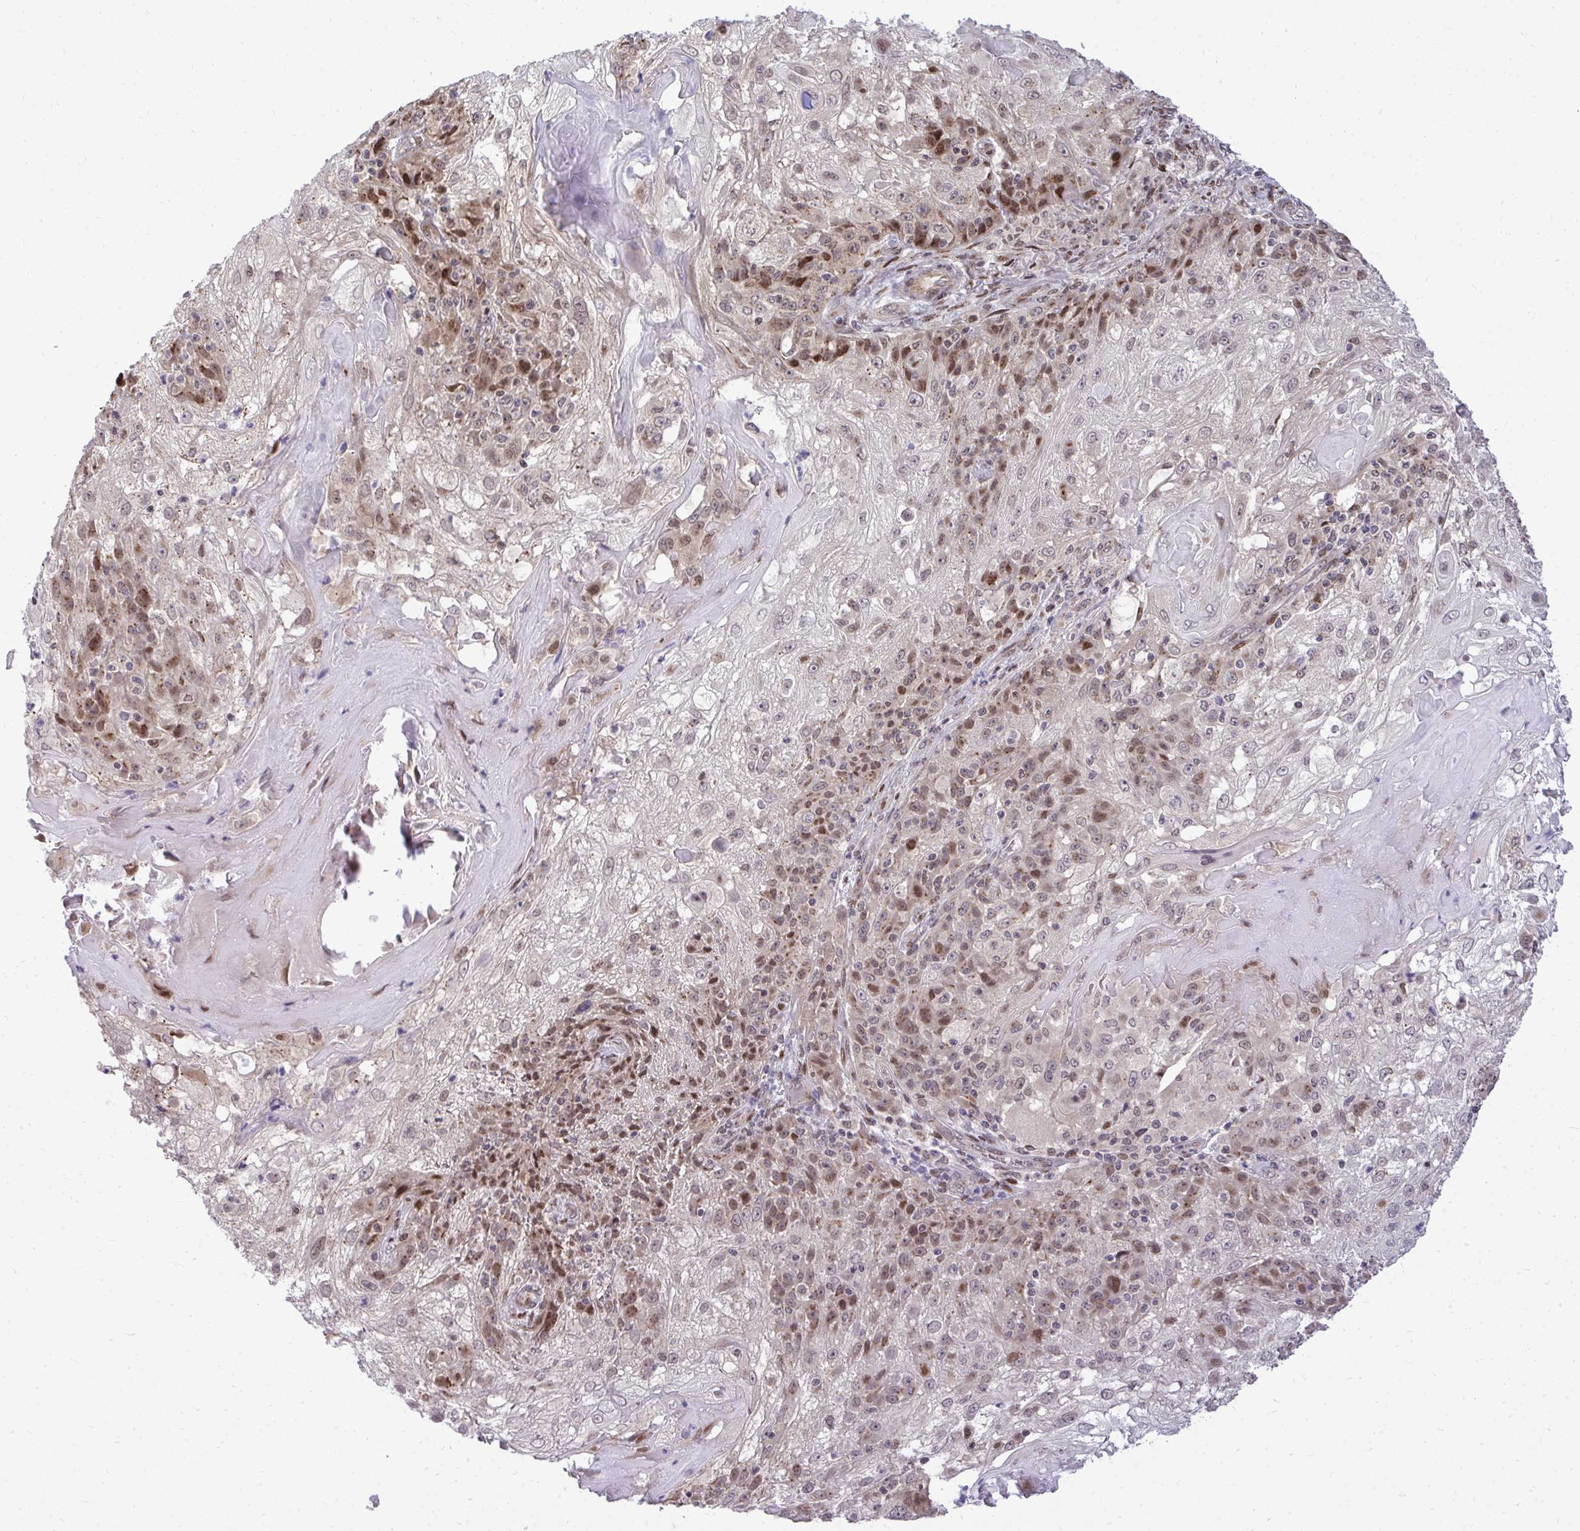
{"staining": {"intensity": "moderate", "quantity": "25%-75%", "location": "cytoplasmic/membranous,nuclear"}, "tissue": "skin cancer", "cell_type": "Tumor cells", "image_type": "cancer", "snomed": [{"axis": "morphology", "description": "Normal tissue, NOS"}, {"axis": "morphology", "description": "Squamous cell carcinoma, NOS"}, {"axis": "topography", "description": "Skin"}], "caption": "Skin cancer tissue exhibits moderate cytoplasmic/membranous and nuclear staining in approximately 25%-75% of tumor cells, visualized by immunohistochemistry. (Stains: DAB in brown, nuclei in blue, Microscopy: brightfield microscopy at high magnification).", "gene": "PIGY", "patient": {"sex": "female", "age": 83}}